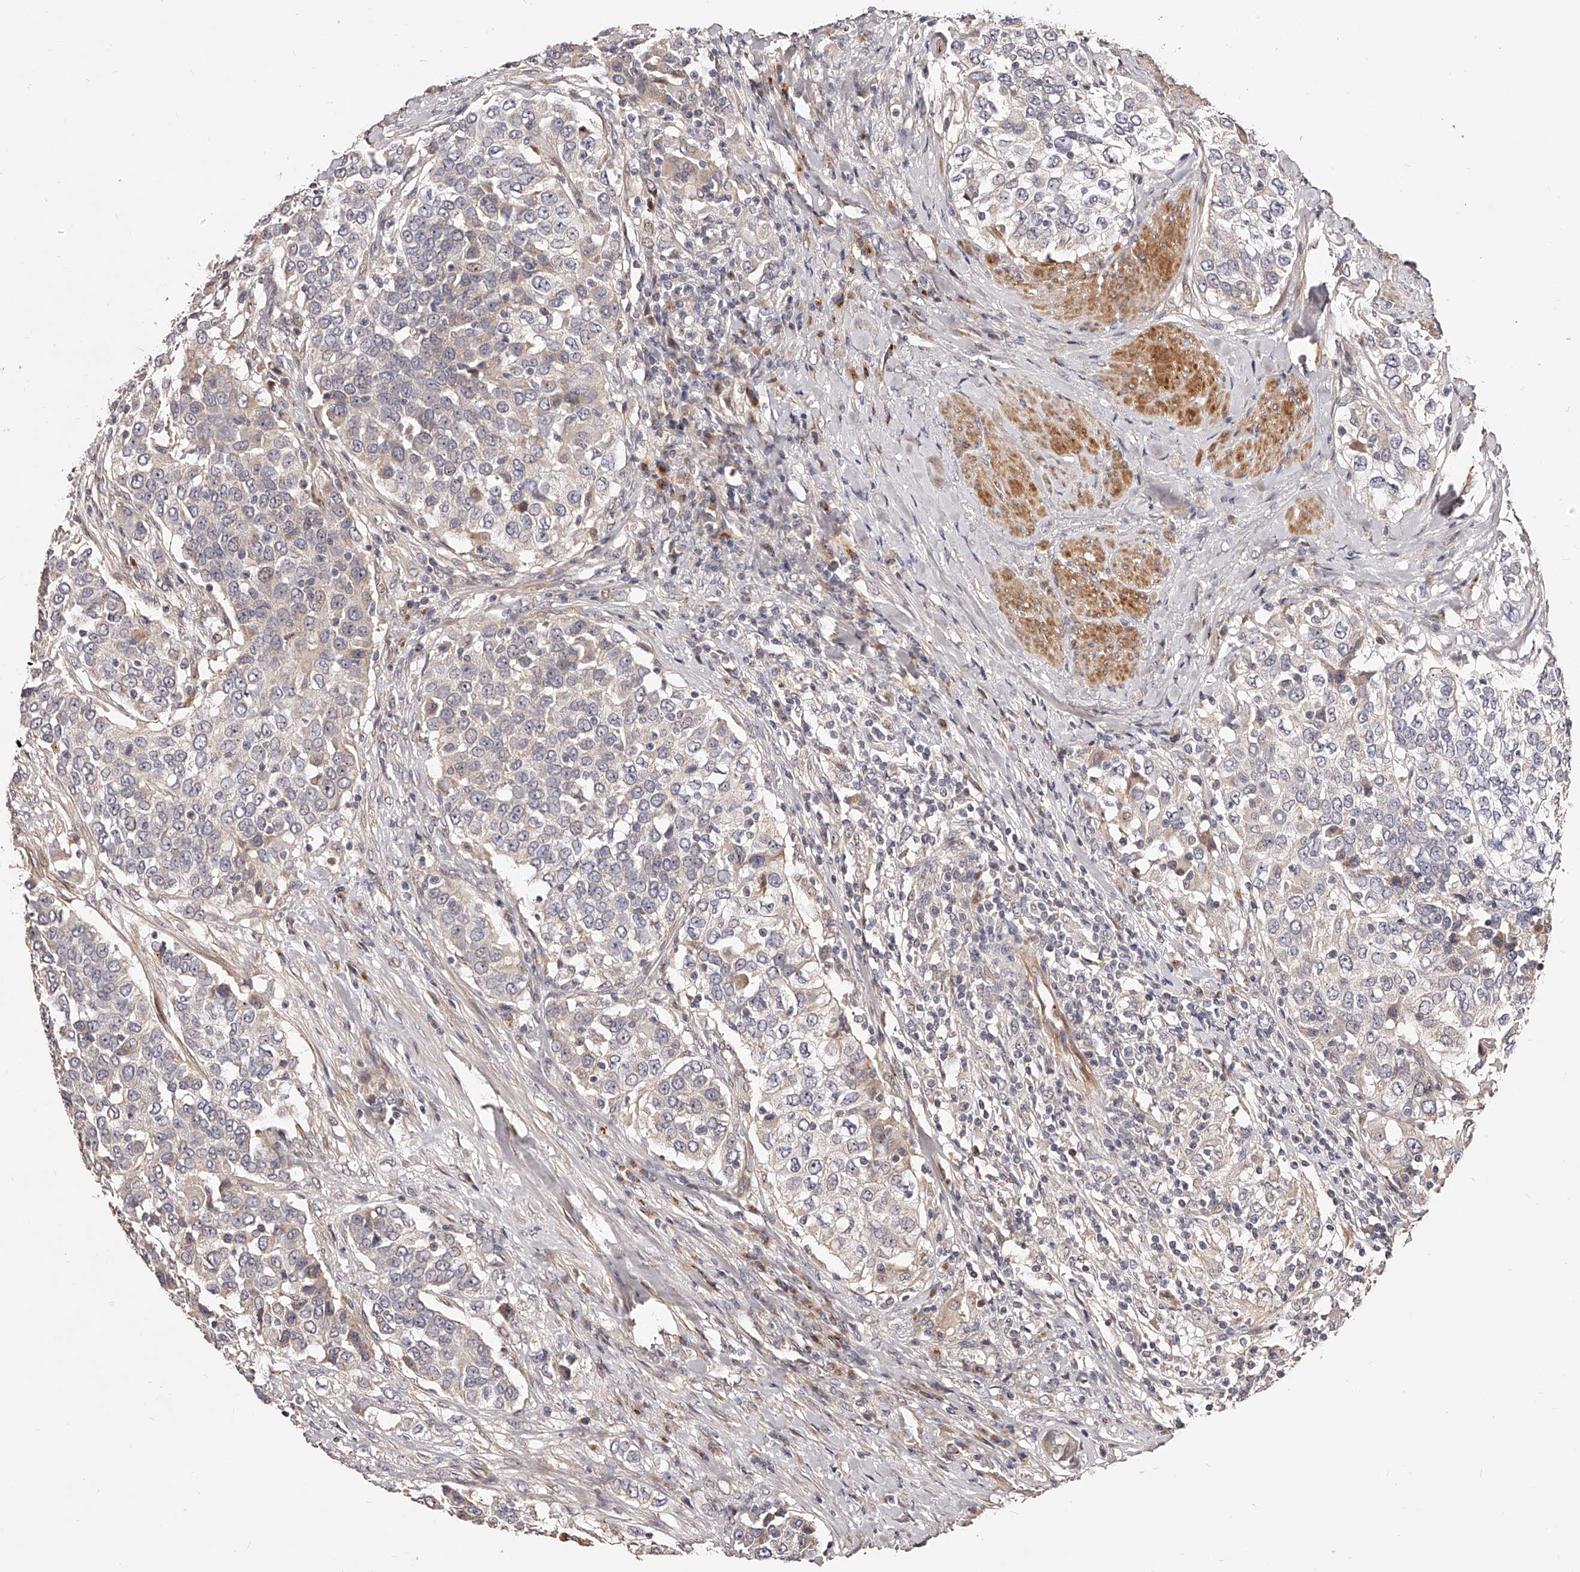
{"staining": {"intensity": "negative", "quantity": "none", "location": "none"}, "tissue": "urothelial cancer", "cell_type": "Tumor cells", "image_type": "cancer", "snomed": [{"axis": "morphology", "description": "Urothelial carcinoma, High grade"}, {"axis": "topography", "description": "Urinary bladder"}], "caption": "Human high-grade urothelial carcinoma stained for a protein using immunohistochemistry displays no expression in tumor cells.", "gene": "ZNF502", "patient": {"sex": "female", "age": 80}}